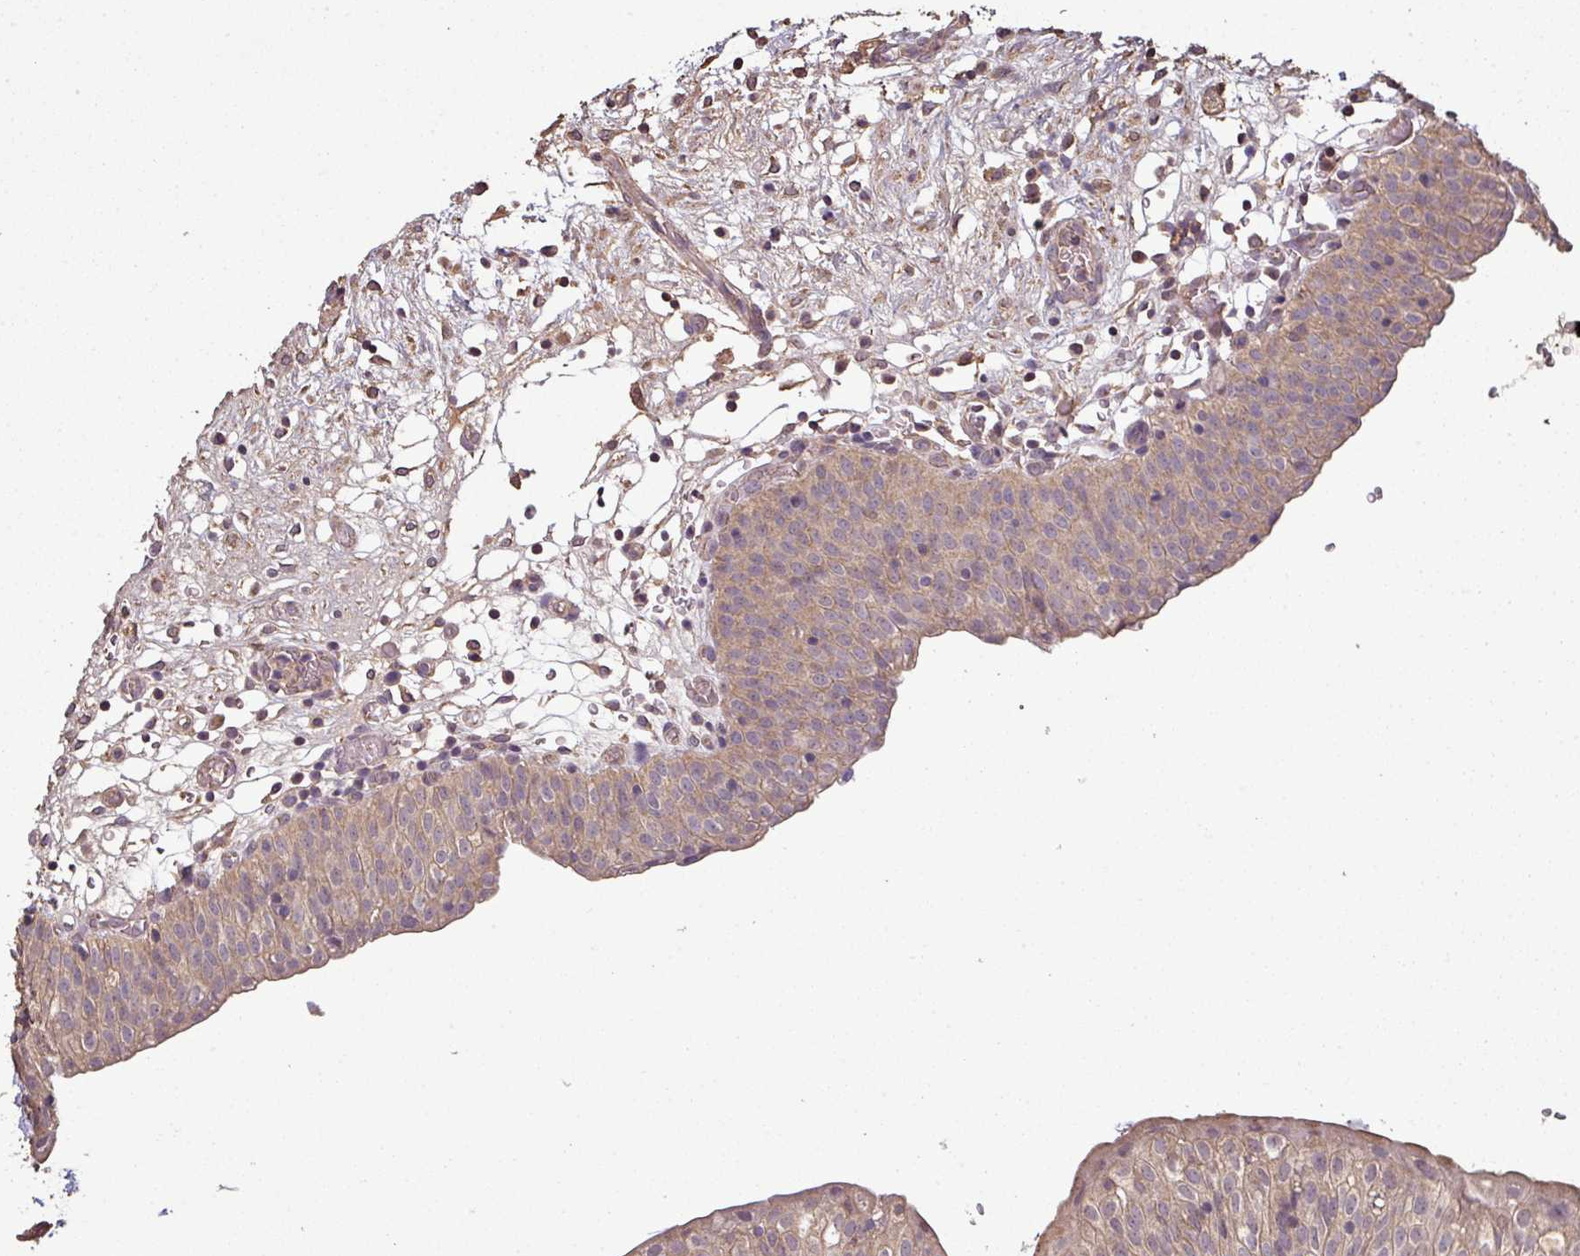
{"staining": {"intensity": "moderate", "quantity": ">75%", "location": "cytoplasmic/membranous"}, "tissue": "urinary bladder", "cell_type": "Urothelial cells", "image_type": "normal", "snomed": [{"axis": "morphology", "description": "Normal tissue, NOS"}, {"axis": "topography", "description": "Urinary bladder"}], "caption": "This image shows IHC staining of normal urinary bladder, with medium moderate cytoplasmic/membranous positivity in approximately >75% of urothelial cells.", "gene": "ISLR", "patient": {"sex": "male", "age": 55}}